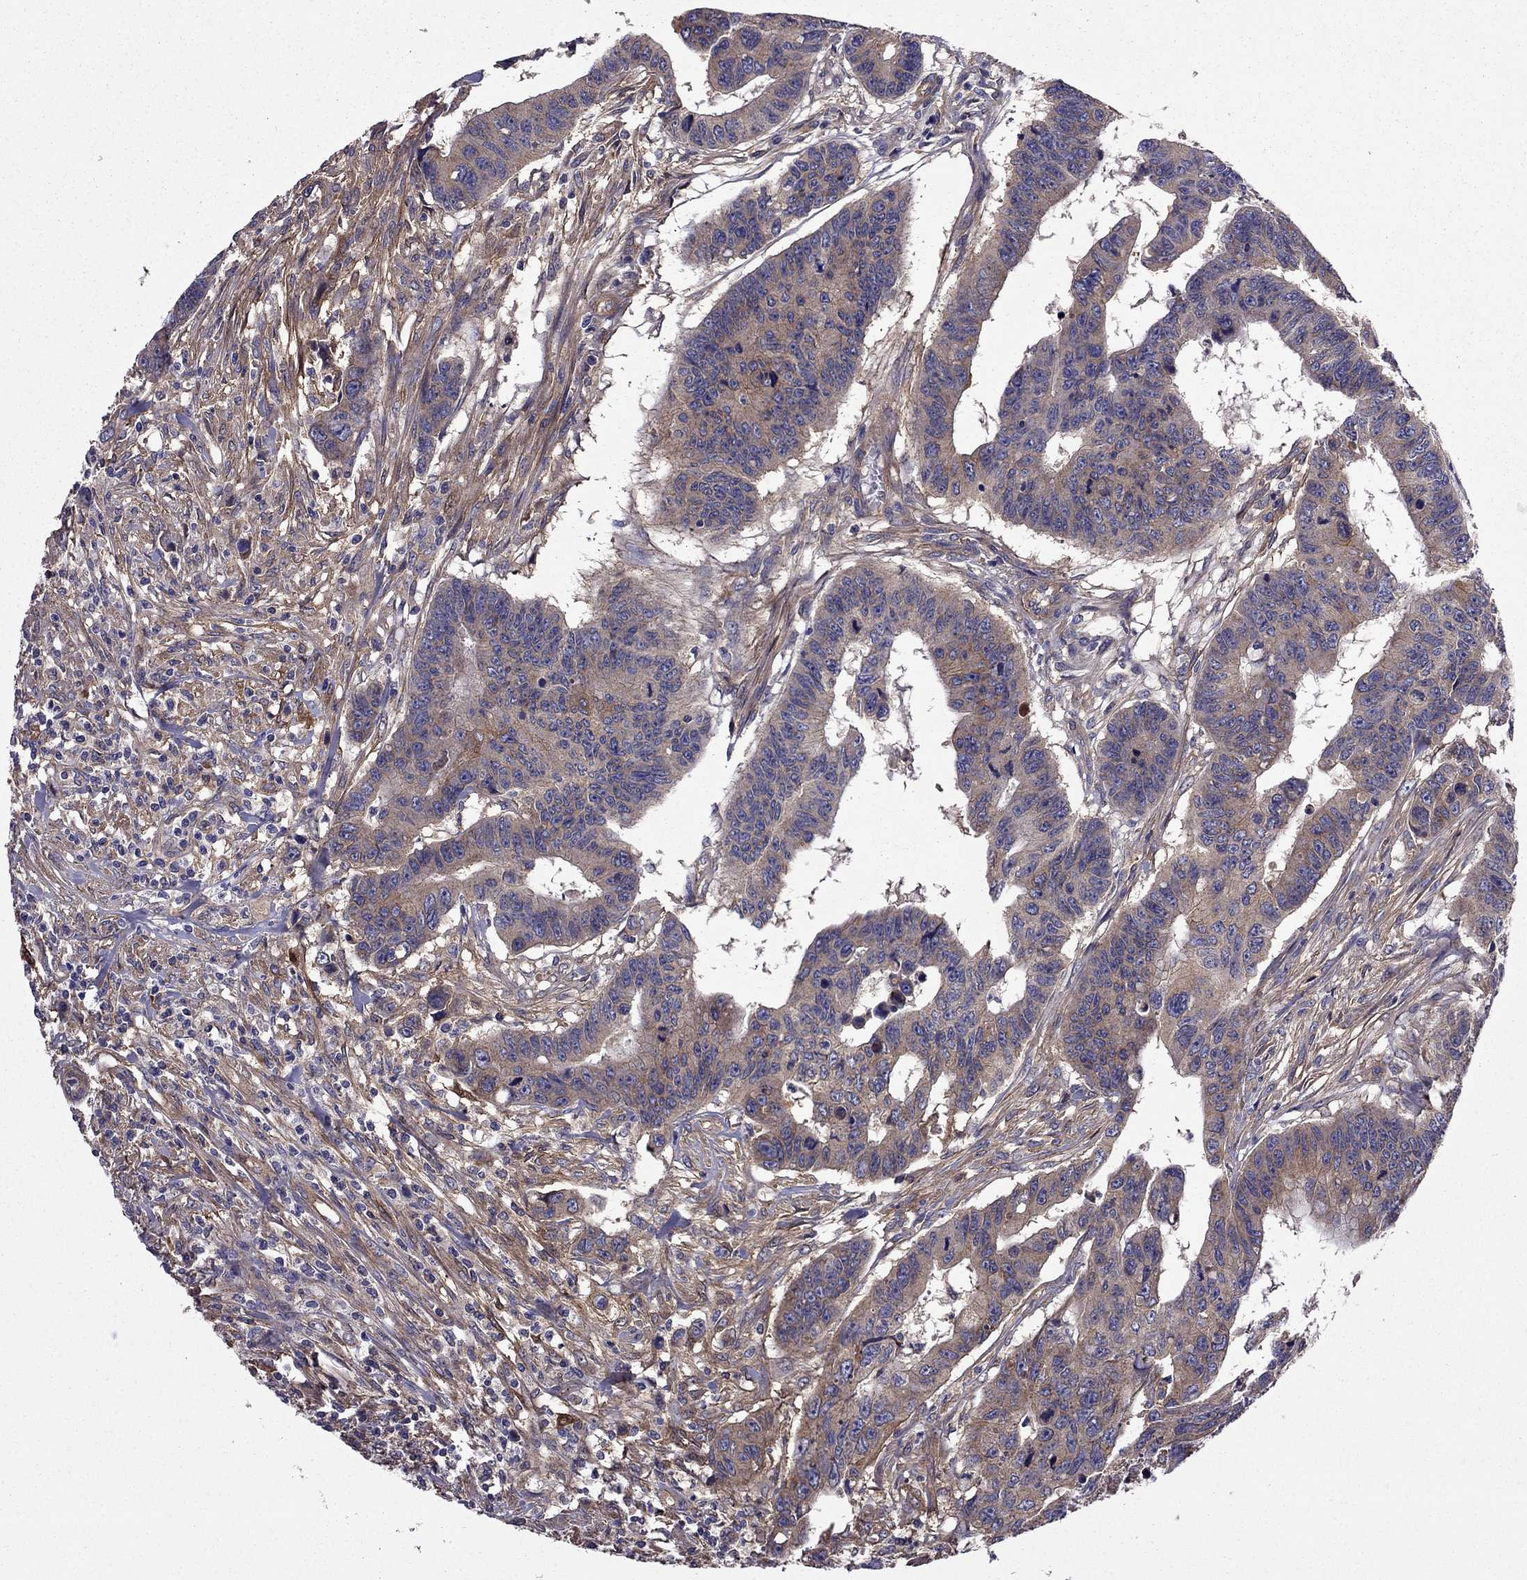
{"staining": {"intensity": "weak", "quantity": ">75%", "location": "cytoplasmic/membranous"}, "tissue": "colorectal cancer", "cell_type": "Tumor cells", "image_type": "cancer", "snomed": [{"axis": "morphology", "description": "Adenocarcinoma, NOS"}, {"axis": "topography", "description": "Rectum"}], "caption": "Weak cytoplasmic/membranous protein expression is identified in approximately >75% of tumor cells in colorectal cancer.", "gene": "ITGB1", "patient": {"sex": "female", "age": 85}}